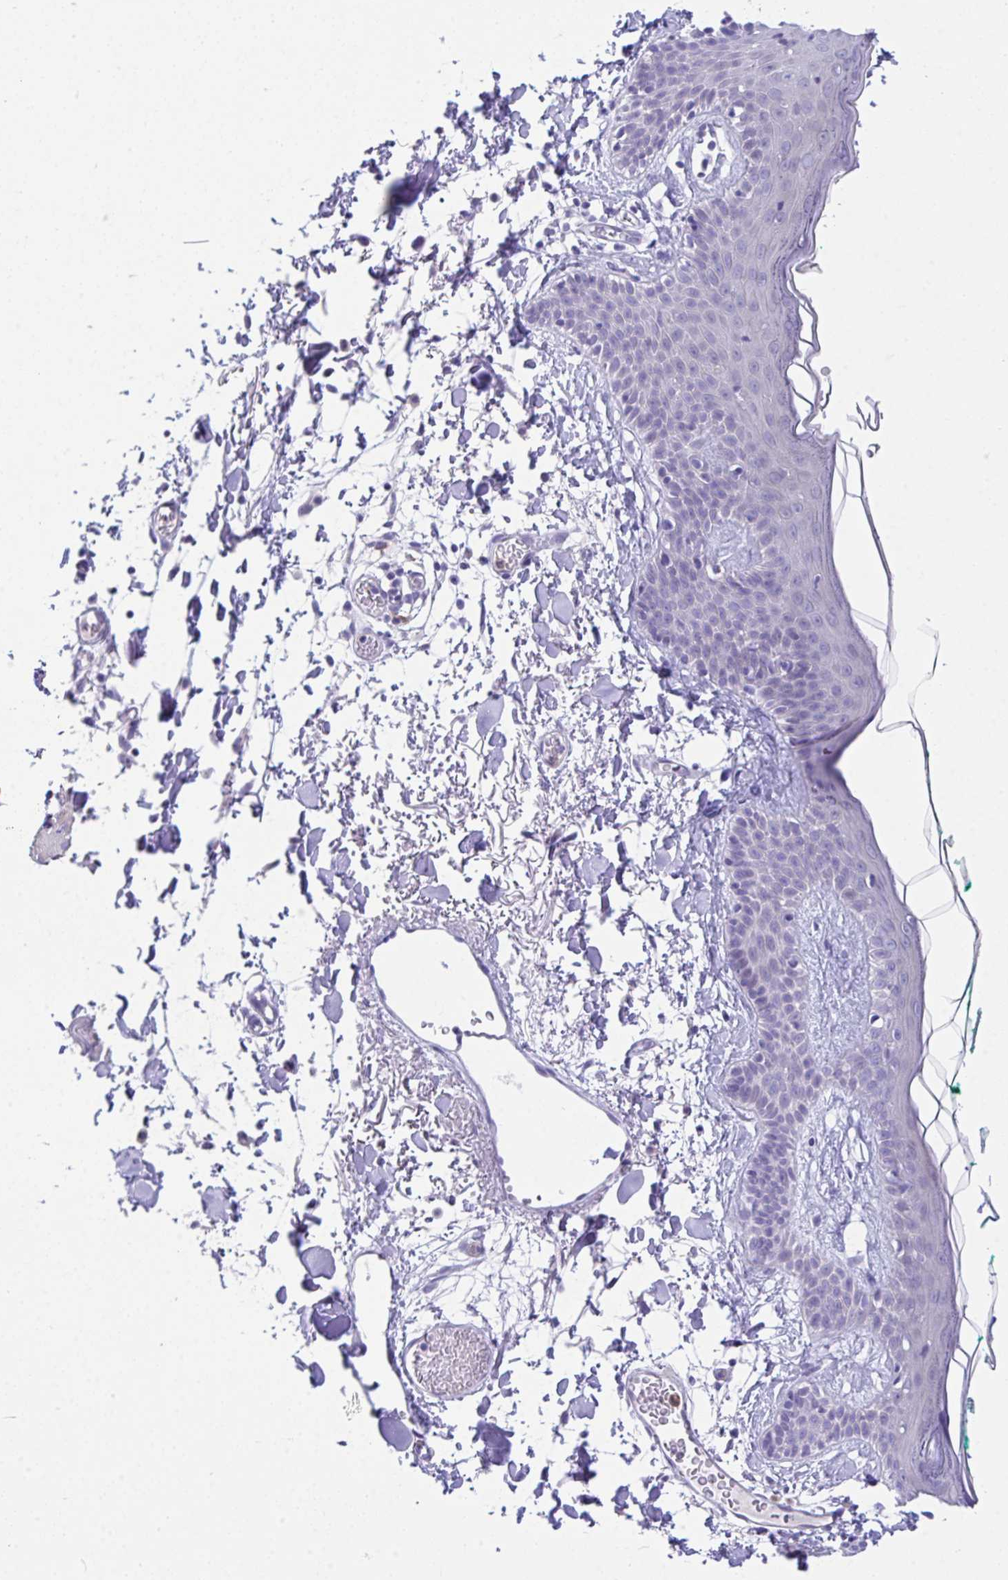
{"staining": {"intensity": "negative", "quantity": "none", "location": "none"}, "tissue": "skin", "cell_type": "Fibroblasts", "image_type": "normal", "snomed": [{"axis": "morphology", "description": "Normal tissue, NOS"}, {"axis": "topography", "description": "Skin"}], "caption": "DAB (3,3'-diaminobenzidine) immunohistochemical staining of unremarkable human skin displays no significant staining in fibroblasts.", "gene": "HOXB4", "patient": {"sex": "male", "age": 79}}